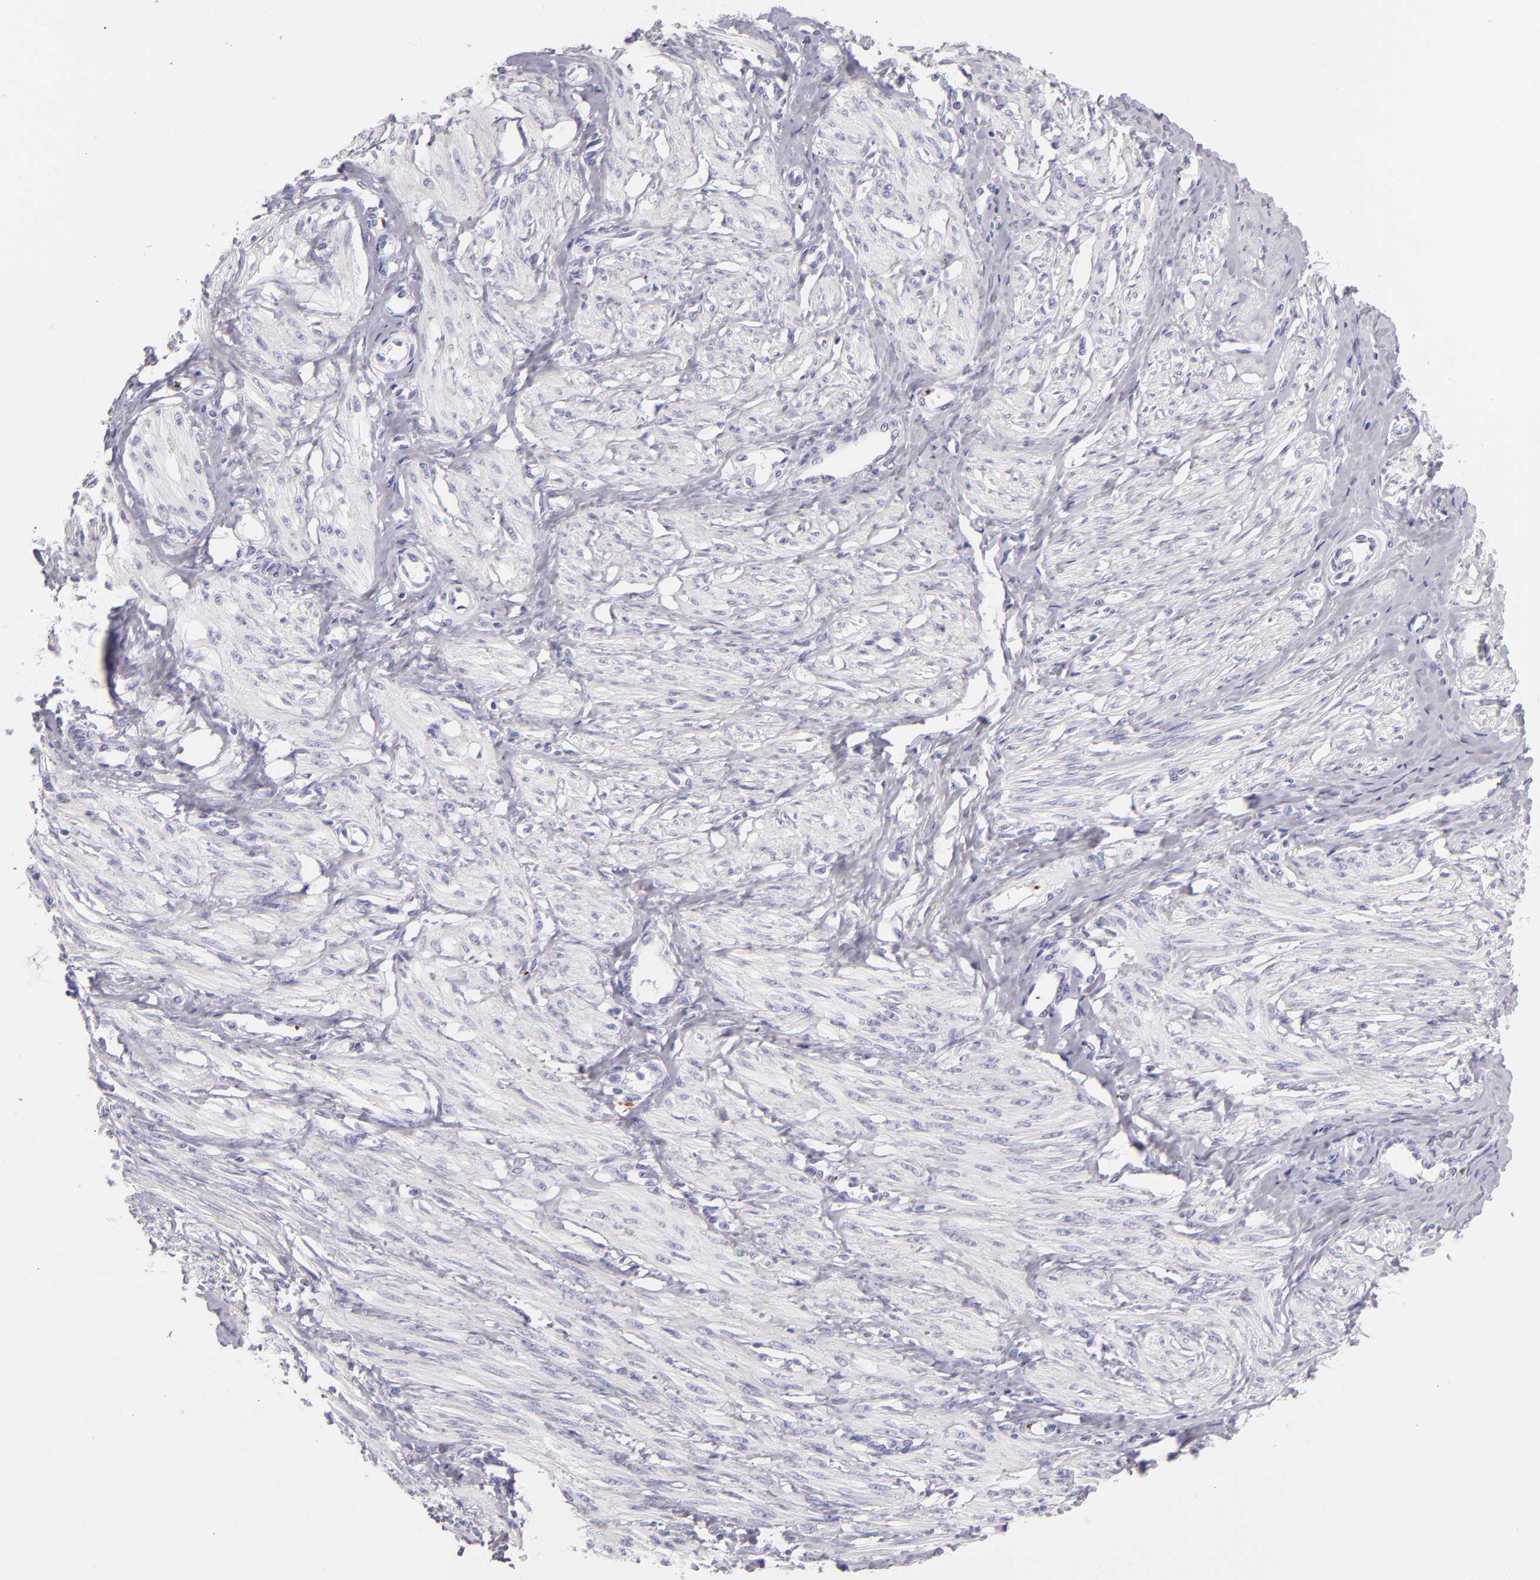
{"staining": {"intensity": "negative", "quantity": "none", "location": "none"}, "tissue": "smooth muscle", "cell_type": "Smooth muscle cells", "image_type": "normal", "snomed": [{"axis": "morphology", "description": "Normal tissue, NOS"}, {"axis": "topography", "description": "Smooth muscle"}, {"axis": "topography", "description": "Uterus"}], "caption": "Normal smooth muscle was stained to show a protein in brown. There is no significant expression in smooth muscle cells.", "gene": "GP1BA", "patient": {"sex": "female", "age": 39}}